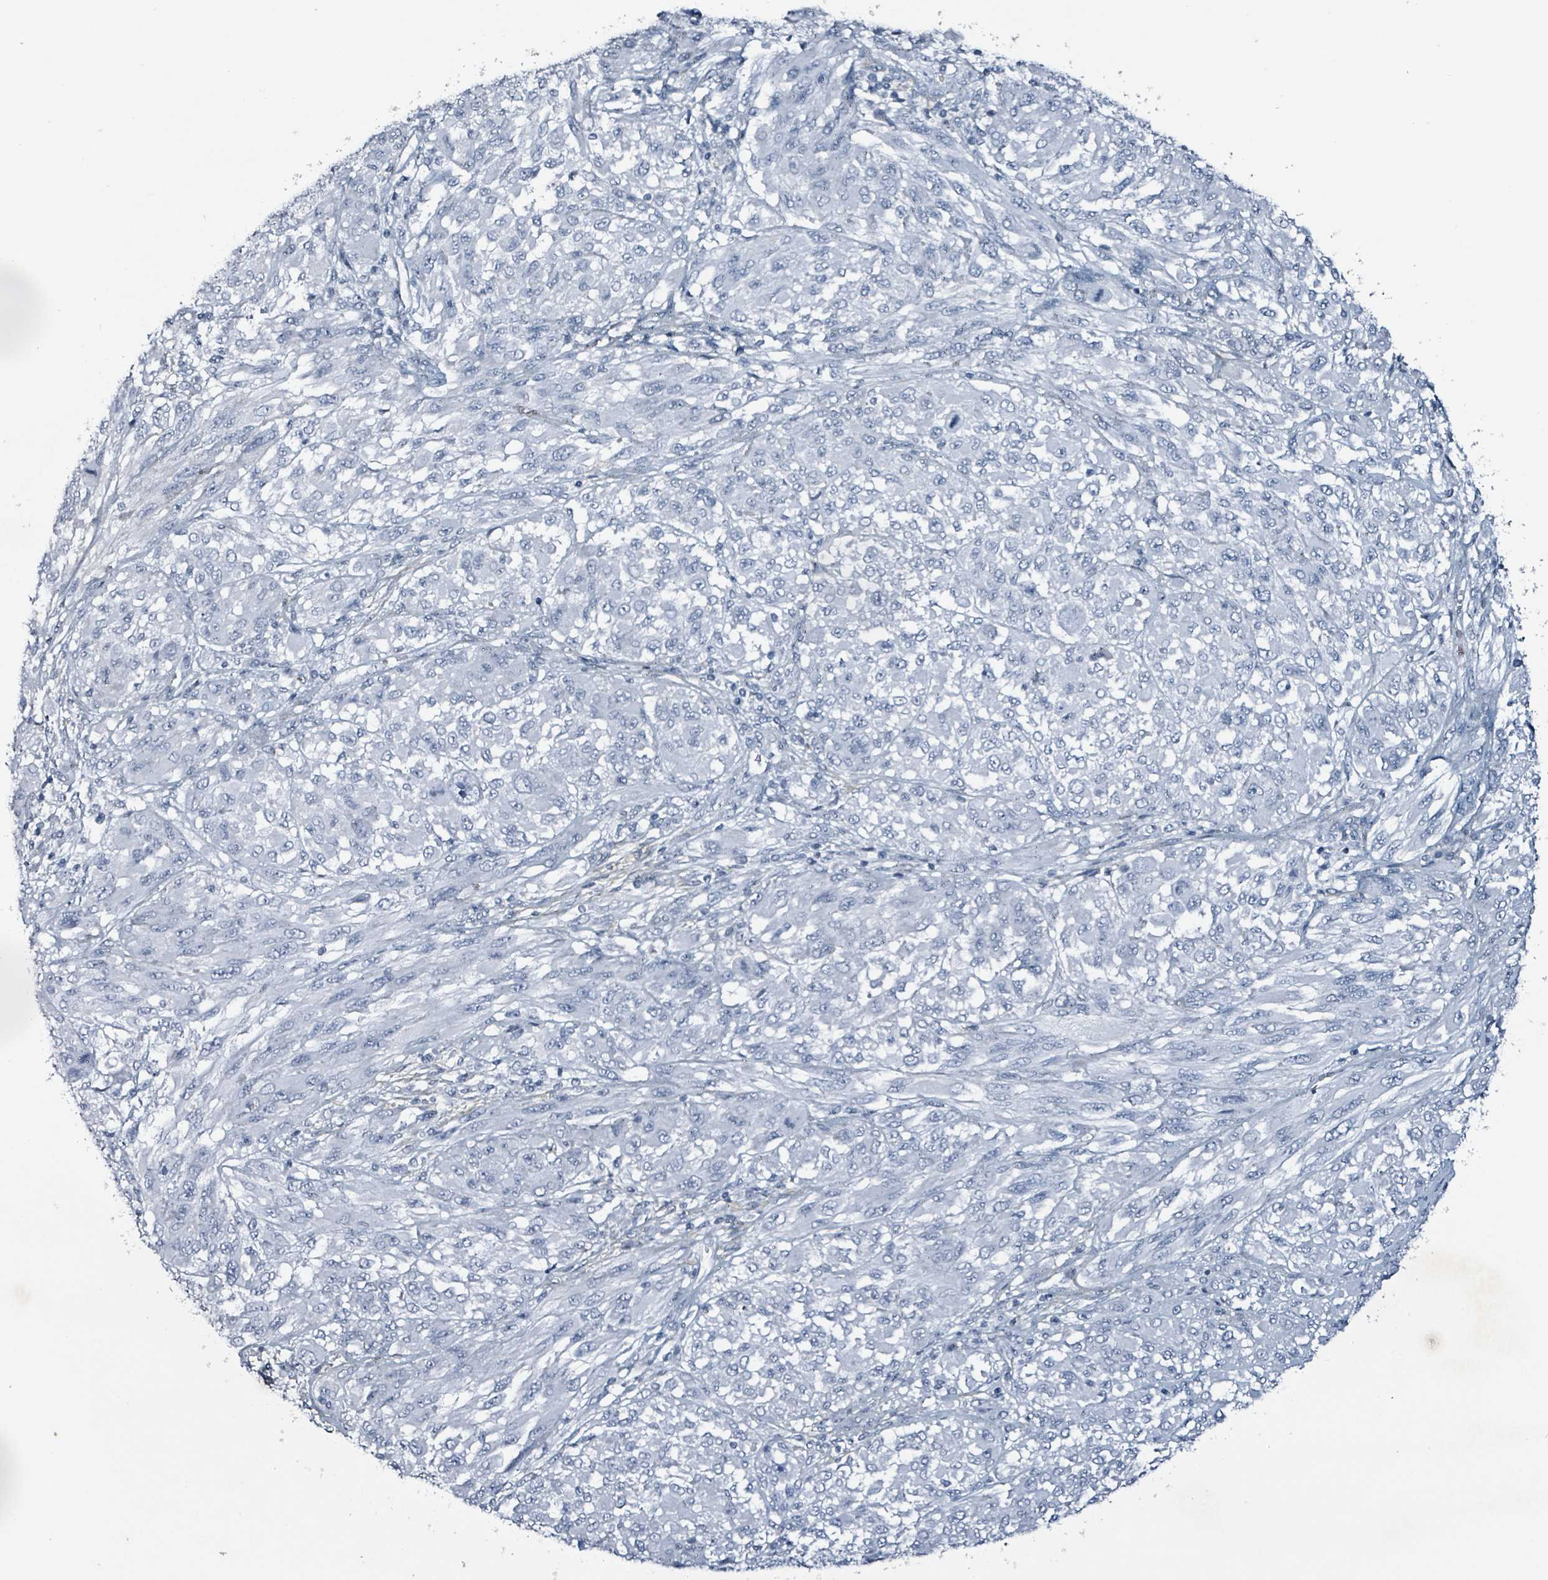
{"staining": {"intensity": "negative", "quantity": "none", "location": "none"}, "tissue": "melanoma", "cell_type": "Tumor cells", "image_type": "cancer", "snomed": [{"axis": "morphology", "description": "Malignant melanoma, NOS"}, {"axis": "topography", "description": "Skin"}], "caption": "High power microscopy histopathology image of an IHC micrograph of malignant melanoma, revealing no significant staining in tumor cells. Nuclei are stained in blue.", "gene": "CA9", "patient": {"sex": "female", "age": 91}}